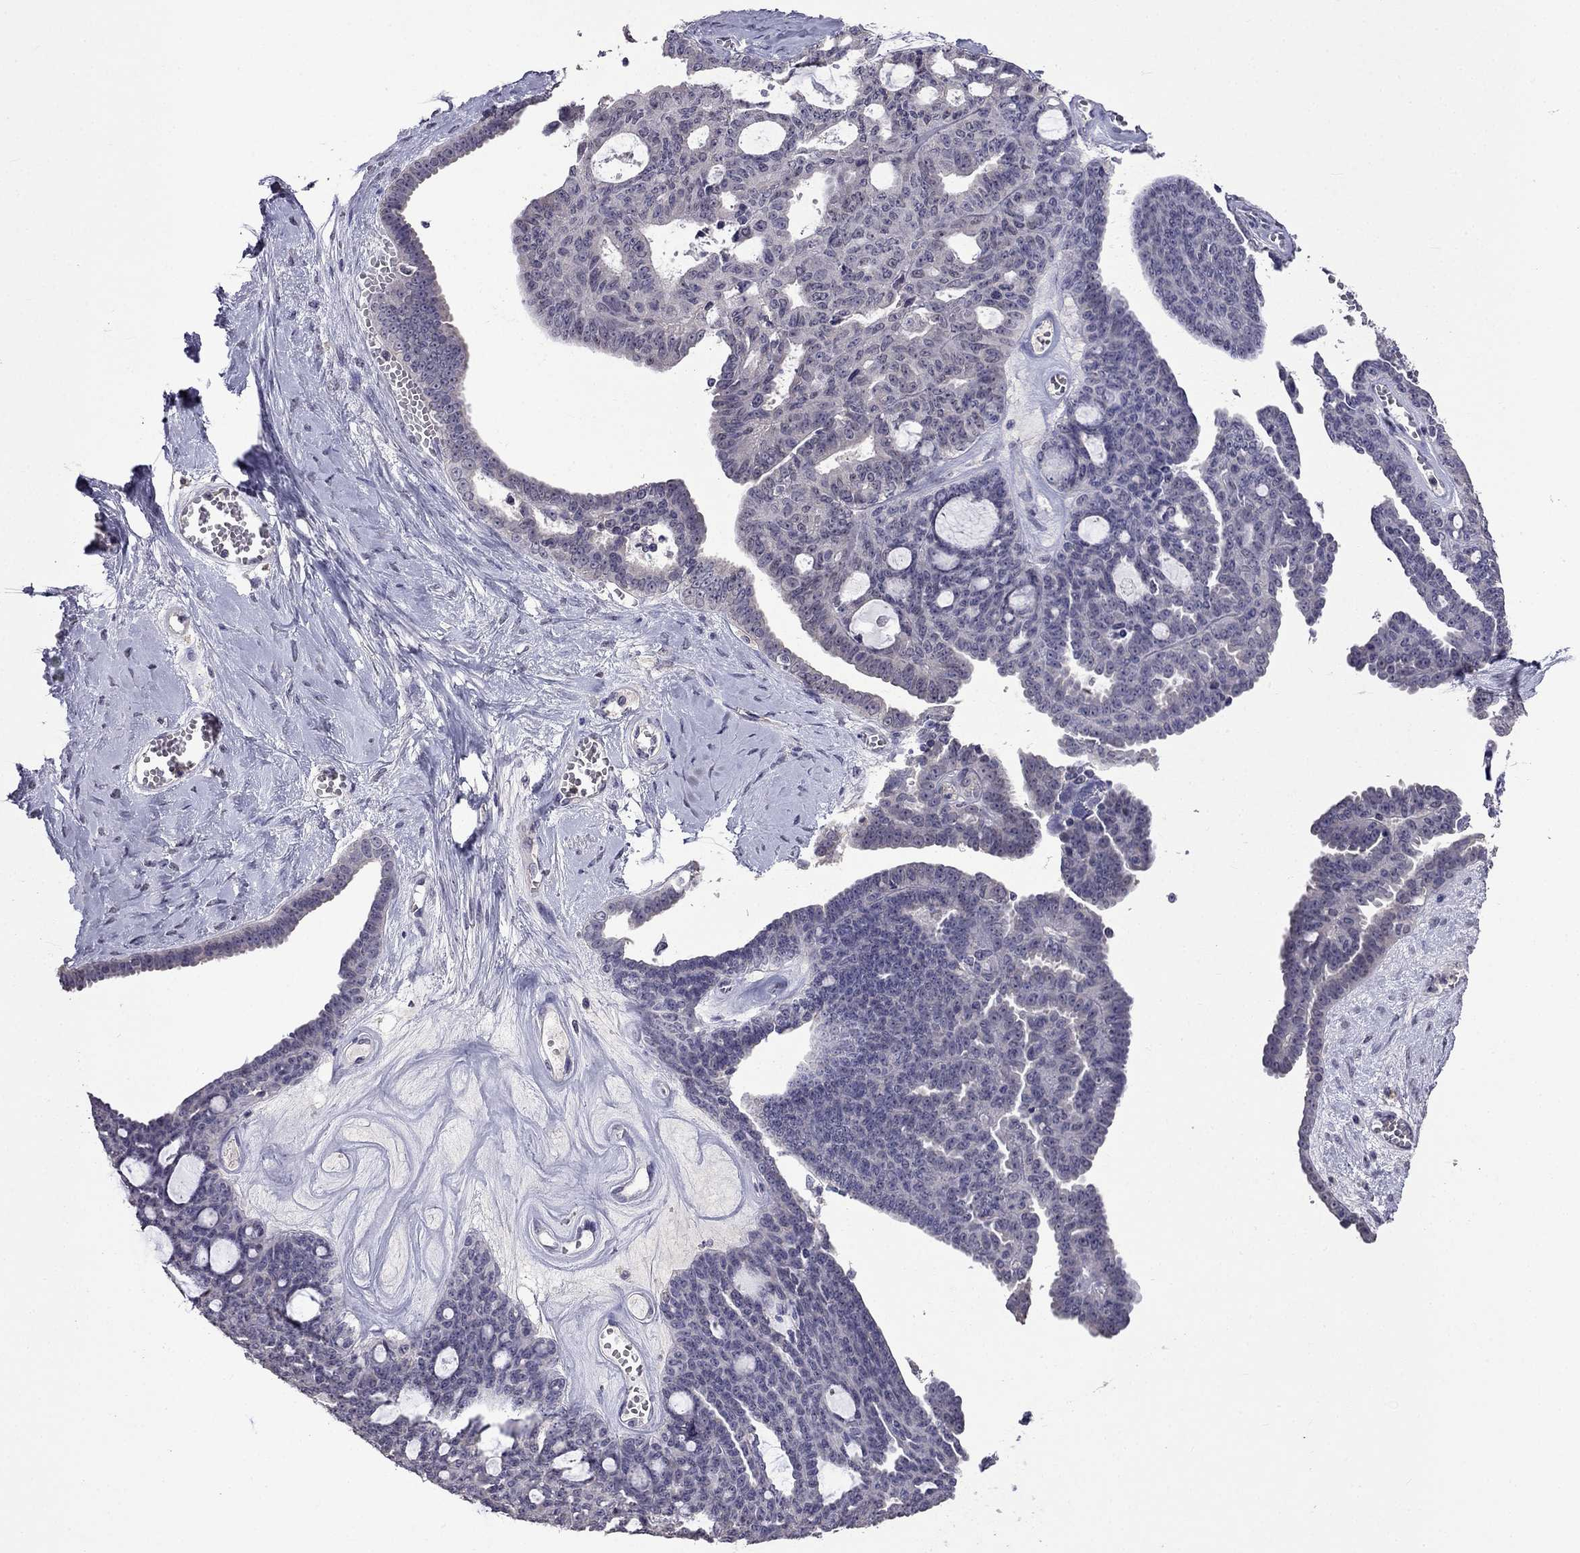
{"staining": {"intensity": "negative", "quantity": "none", "location": "none"}, "tissue": "ovarian cancer", "cell_type": "Tumor cells", "image_type": "cancer", "snomed": [{"axis": "morphology", "description": "Cystadenocarcinoma, serous, NOS"}, {"axis": "topography", "description": "Ovary"}], "caption": "An IHC histopathology image of serous cystadenocarcinoma (ovarian) is shown. There is no staining in tumor cells of serous cystadenocarcinoma (ovarian).", "gene": "AQP9", "patient": {"sex": "female", "age": 71}}